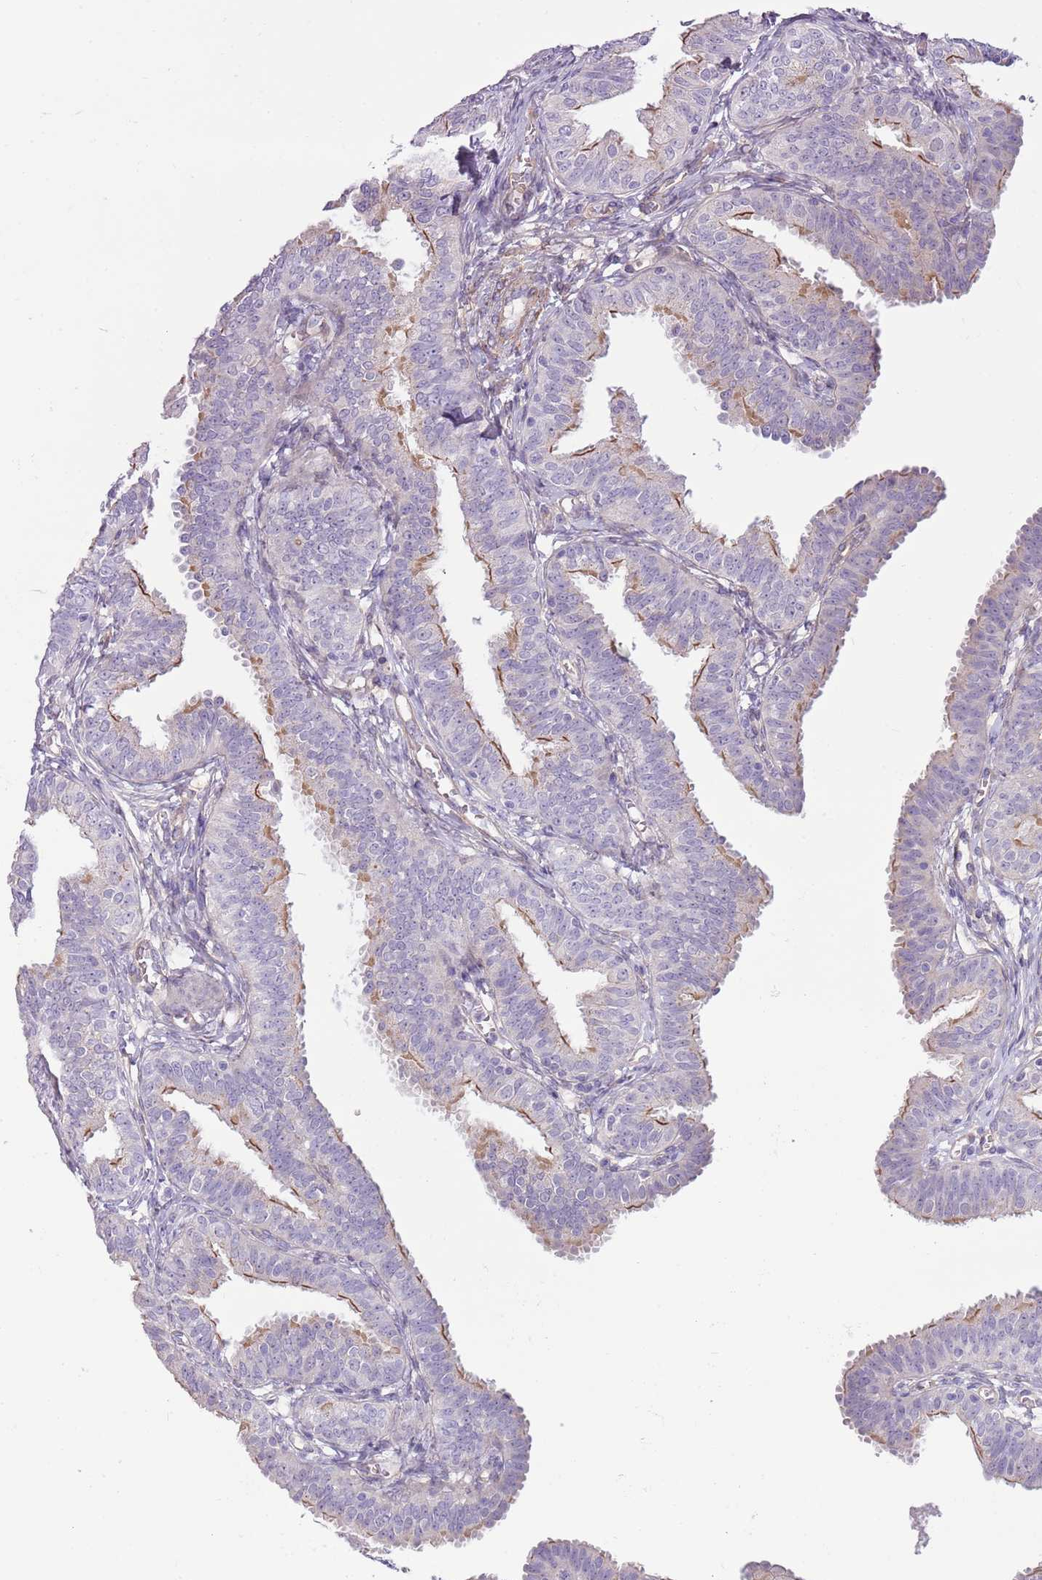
{"staining": {"intensity": "moderate", "quantity": "25%-75%", "location": "cytoplasmic/membranous"}, "tissue": "fallopian tube", "cell_type": "Glandular cells", "image_type": "normal", "snomed": [{"axis": "morphology", "description": "Normal tissue, NOS"}, {"axis": "topography", "description": "Fallopian tube"}], "caption": "Immunohistochemical staining of normal fallopian tube demonstrates medium levels of moderate cytoplasmic/membranous expression in about 25%-75% of glandular cells.", "gene": "MRO", "patient": {"sex": "female", "age": 35}}